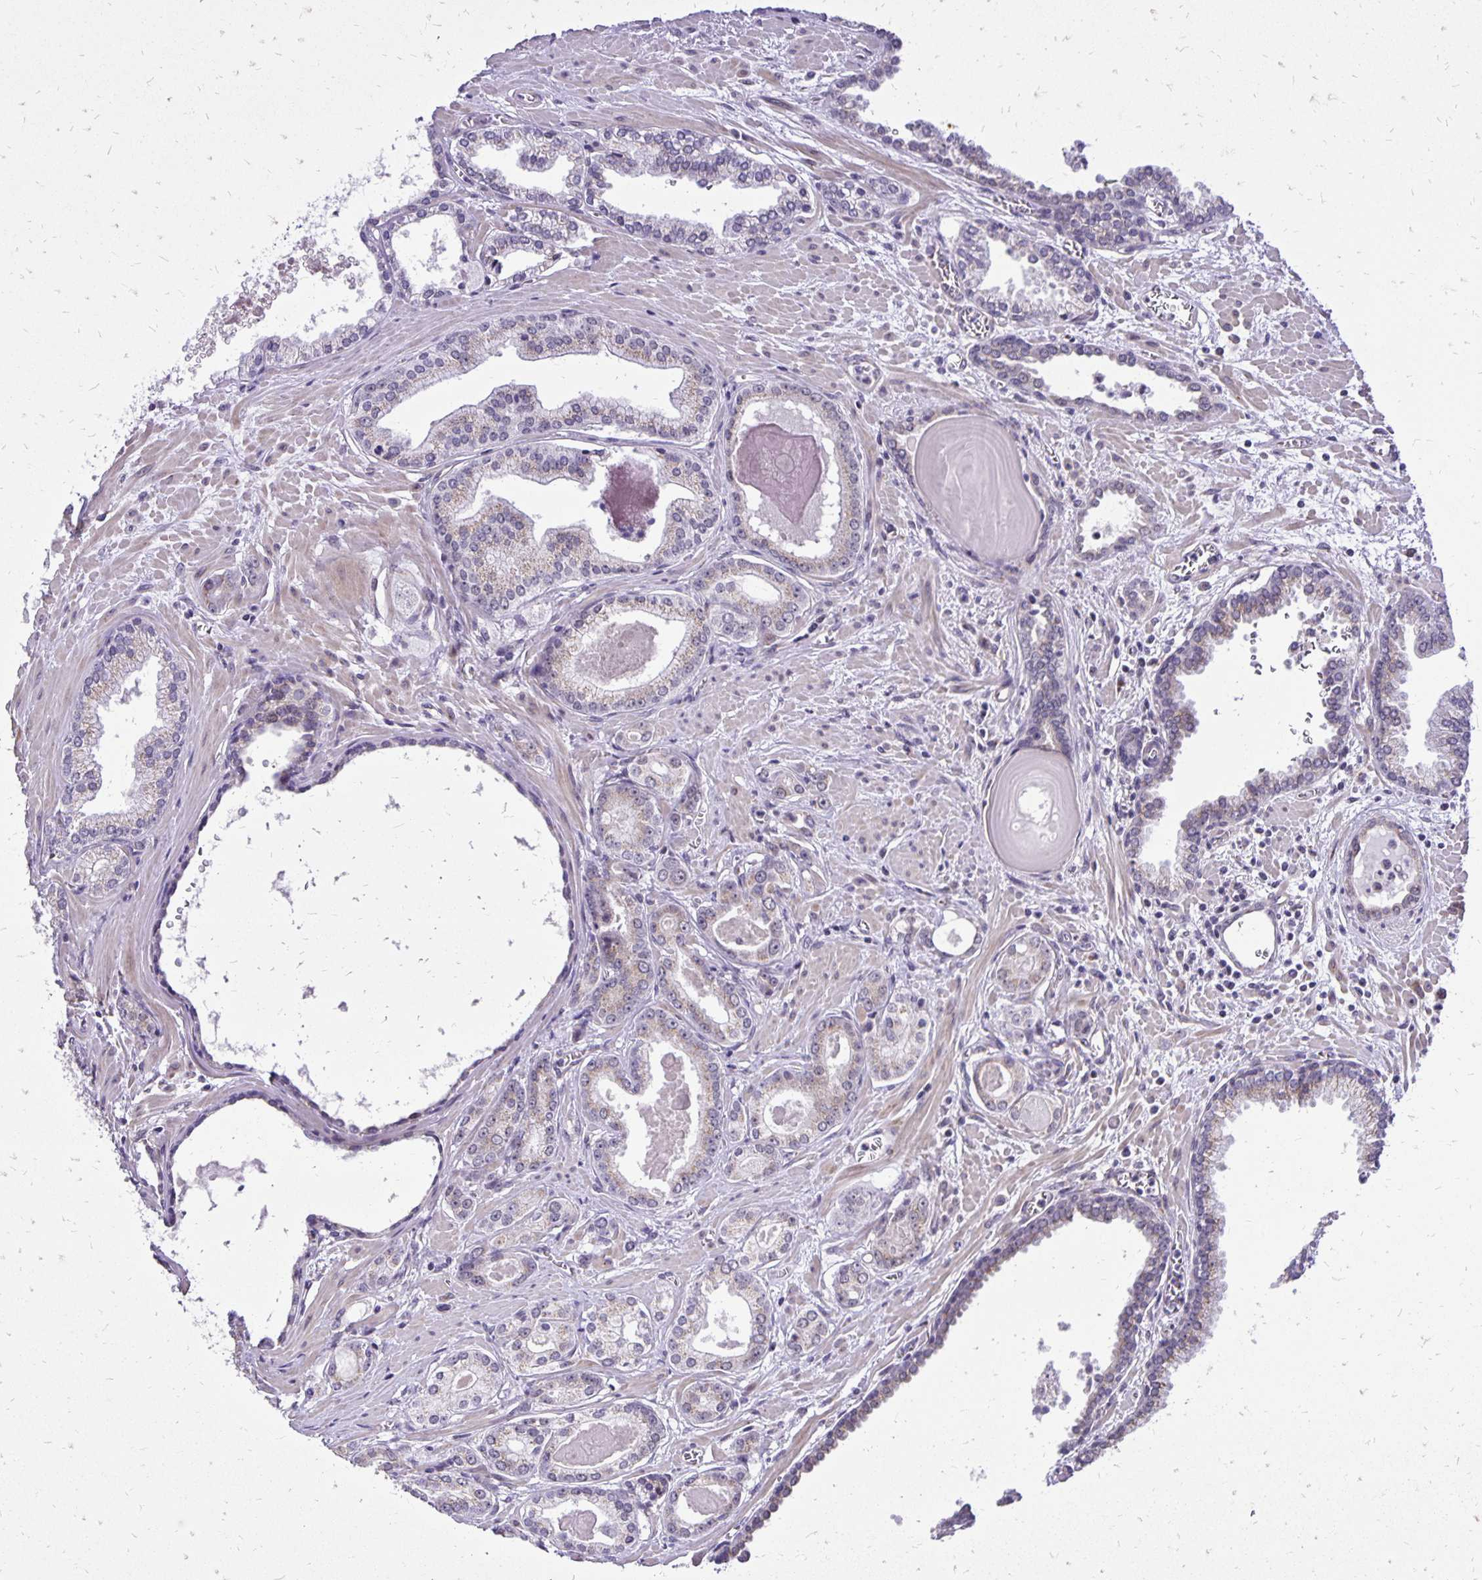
{"staining": {"intensity": "weak", "quantity": "<25%", "location": "cytoplasmic/membranous"}, "tissue": "prostate cancer", "cell_type": "Tumor cells", "image_type": "cancer", "snomed": [{"axis": "morphology", "description": "Adenocarcinoma, Low grade"}, {"axis": "topography", "description": "Prostate"}], "caption": "This is an IHC image of human prostate adenocarcinoma (low-grade). There is no staining in tumor cells.", "gene": "GOLGA5", "patient": {"sex": "male", "age": 64}}